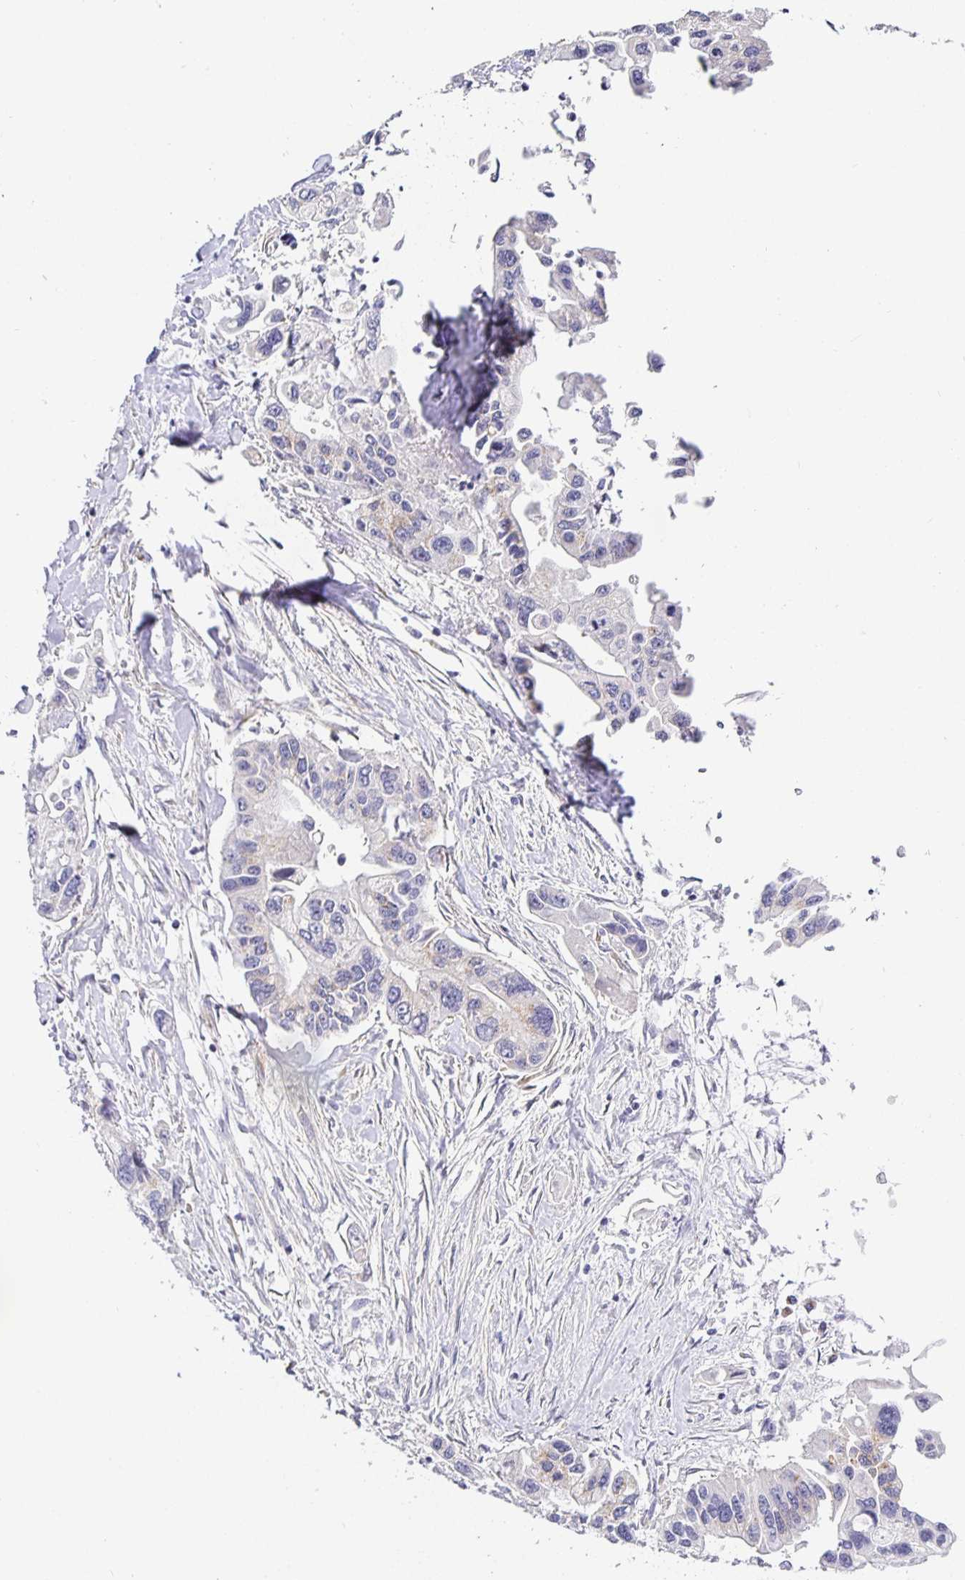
{"staining": {"intensity": "negative", "quantity": "none", "location": "none"}, "tissue": "pancreatic cancer", "cell_type": "Tumor cells", "image_type": "cancer", "snomed": [{"axis": "morphology", "description": "Adenocarcinoma, NOS"}, {"axis": "topography", "description": "Pancreas"}], "caption": "High magnification brightfield microscopy of pancreatic cancer (adenocarcinoma) stained with DAB (3,3'-diaminobenzidine) (brown) and counterstained with hematoxylin (blue): tumor cells show no significant staining.", "gene": "OPALIN", "patient": {"sex": "male", "age": 62}}